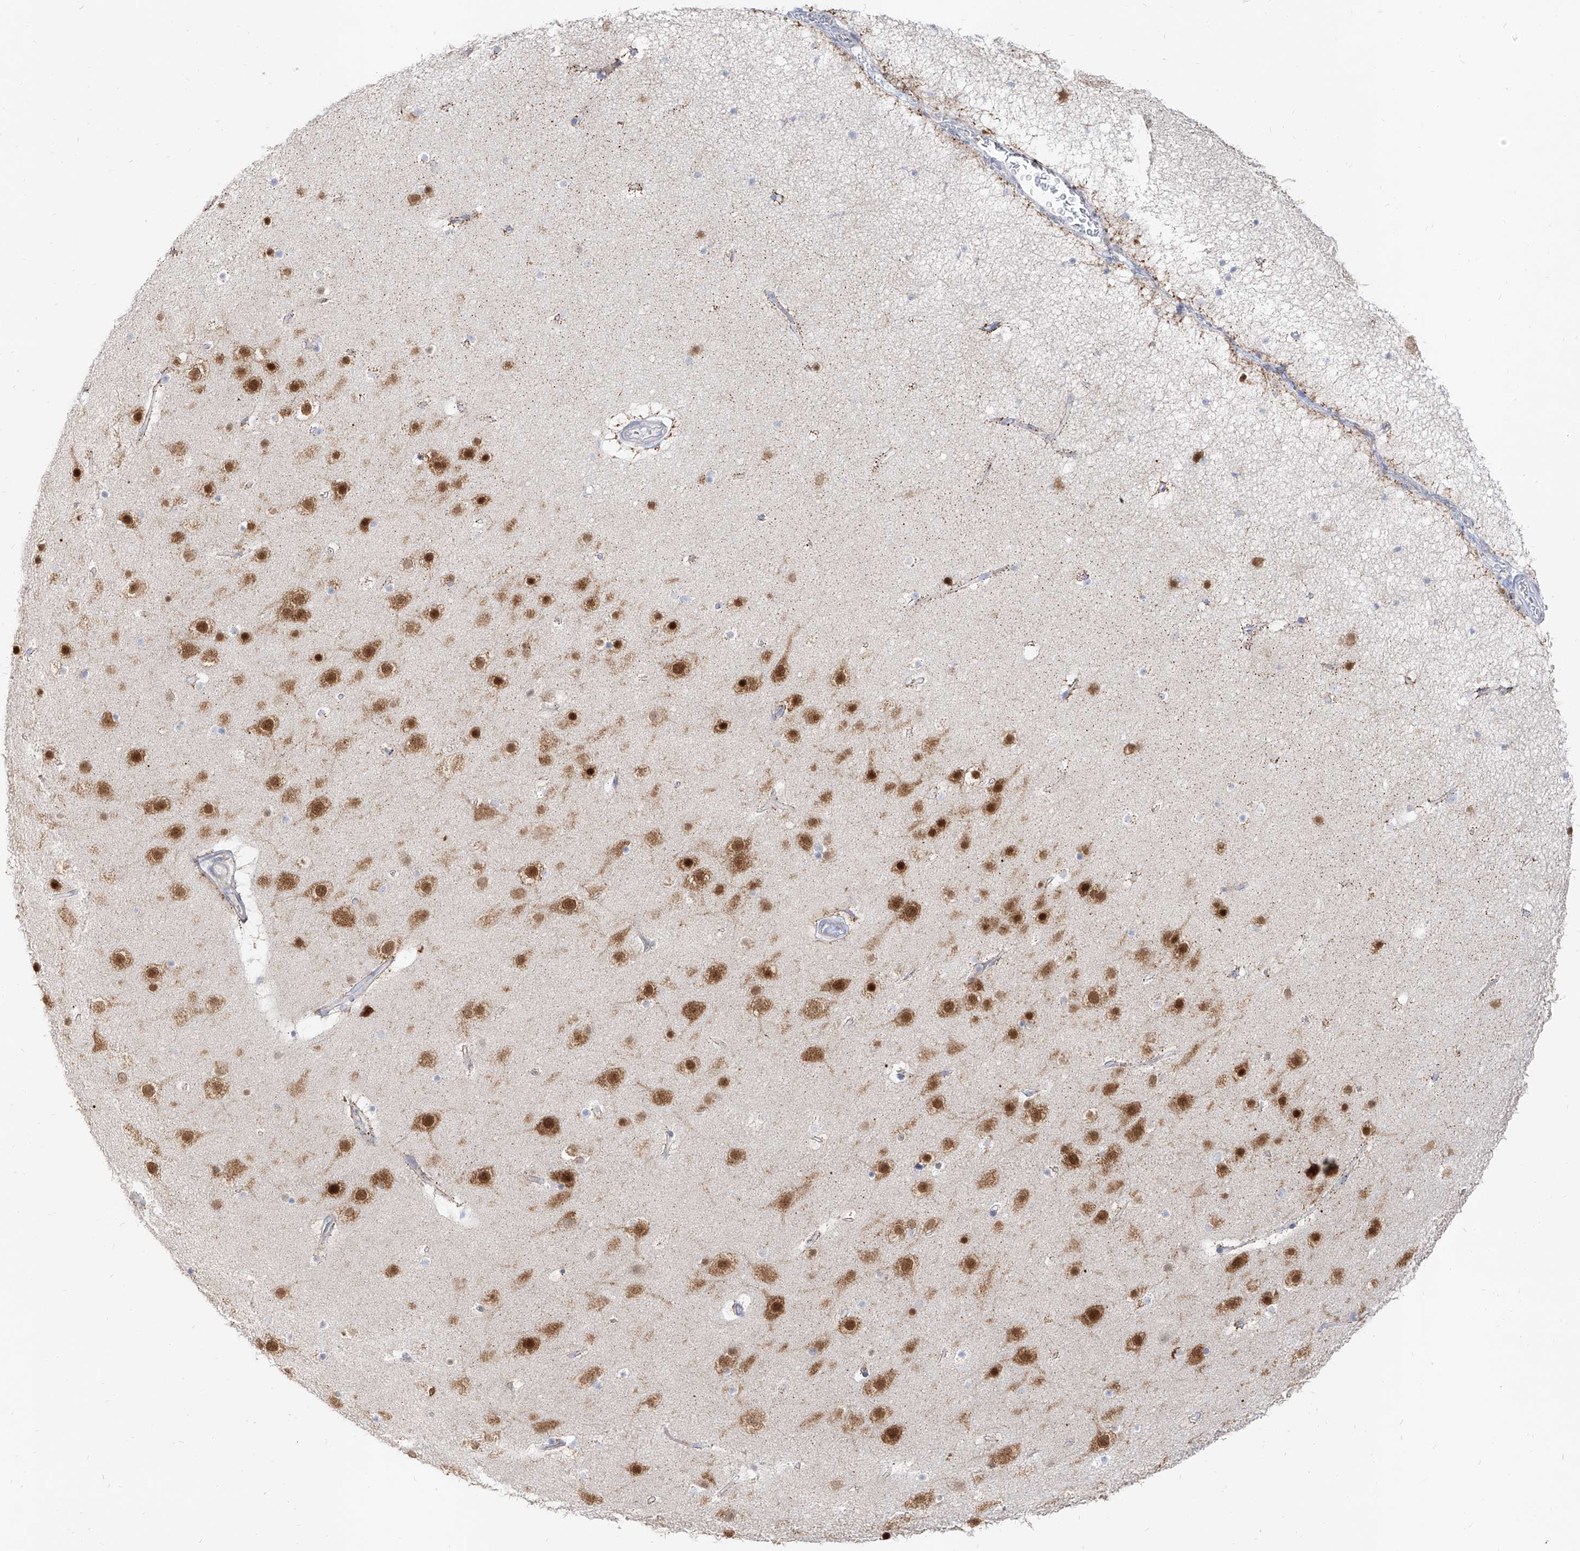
{"staining": {"intensity": "negative", "quantity": "none", "location": "none"}, "tissue": "cerebral cortex", "cell_type": "Endothelial cells", "image_type": "normal", "snomed": [{"axis": "morphology", "description": "Normal tissue, NOS"}, {"axis": "topography", "description": "Cerebral cortex"}], "caption": "DAB (3,3'-diaminobenzidine) immunohistochemical staining of unremarkable human cerebral cortex displays no significant expression in endothelial cells.", "gene": "RBFOX3", "patient": {"sex": "male", "age": 57}}